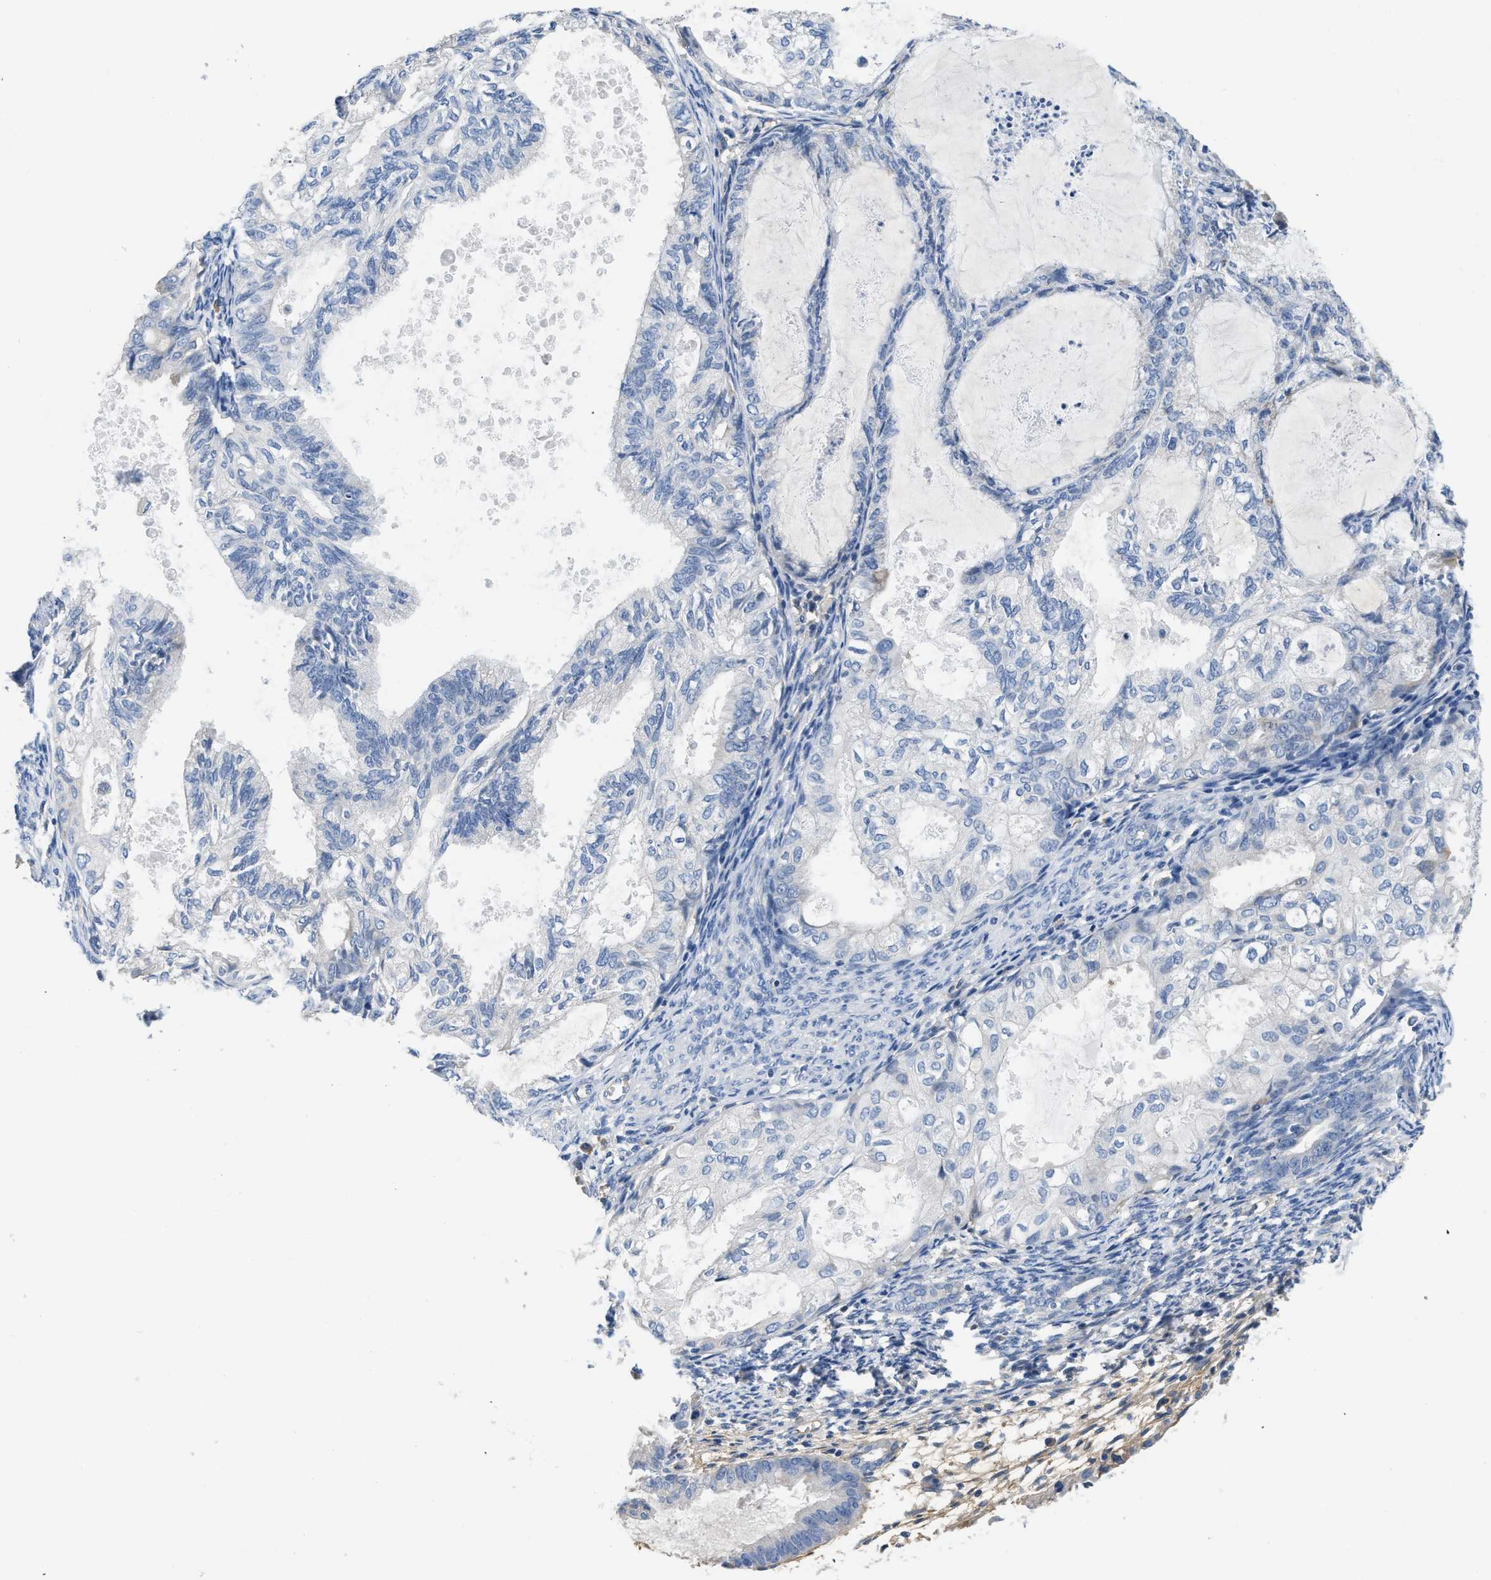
{"staining": {"intensity": "negative", "quantity": "none", "location": "none"}, "tissue": "cervical cancer", "cell_type": "Tumor cells", "image_type": "cancer", "snomed": [{"axis": "morphology", "description": "Normal tissue, NOS"}, {"axis": "morphology", "description": "Adenocarcinoma, NOS"}, {"axis": "topography", "description": "Cervix"}, {"axis": "topography", "description": "Endometrium"}], "caption": "DAB immunohistochemical staining of cervical adenocarcinoma reveals no significant expression in tumor cells.", "gene": "C1S", "patient": {"sex": "female", "age": 86}}